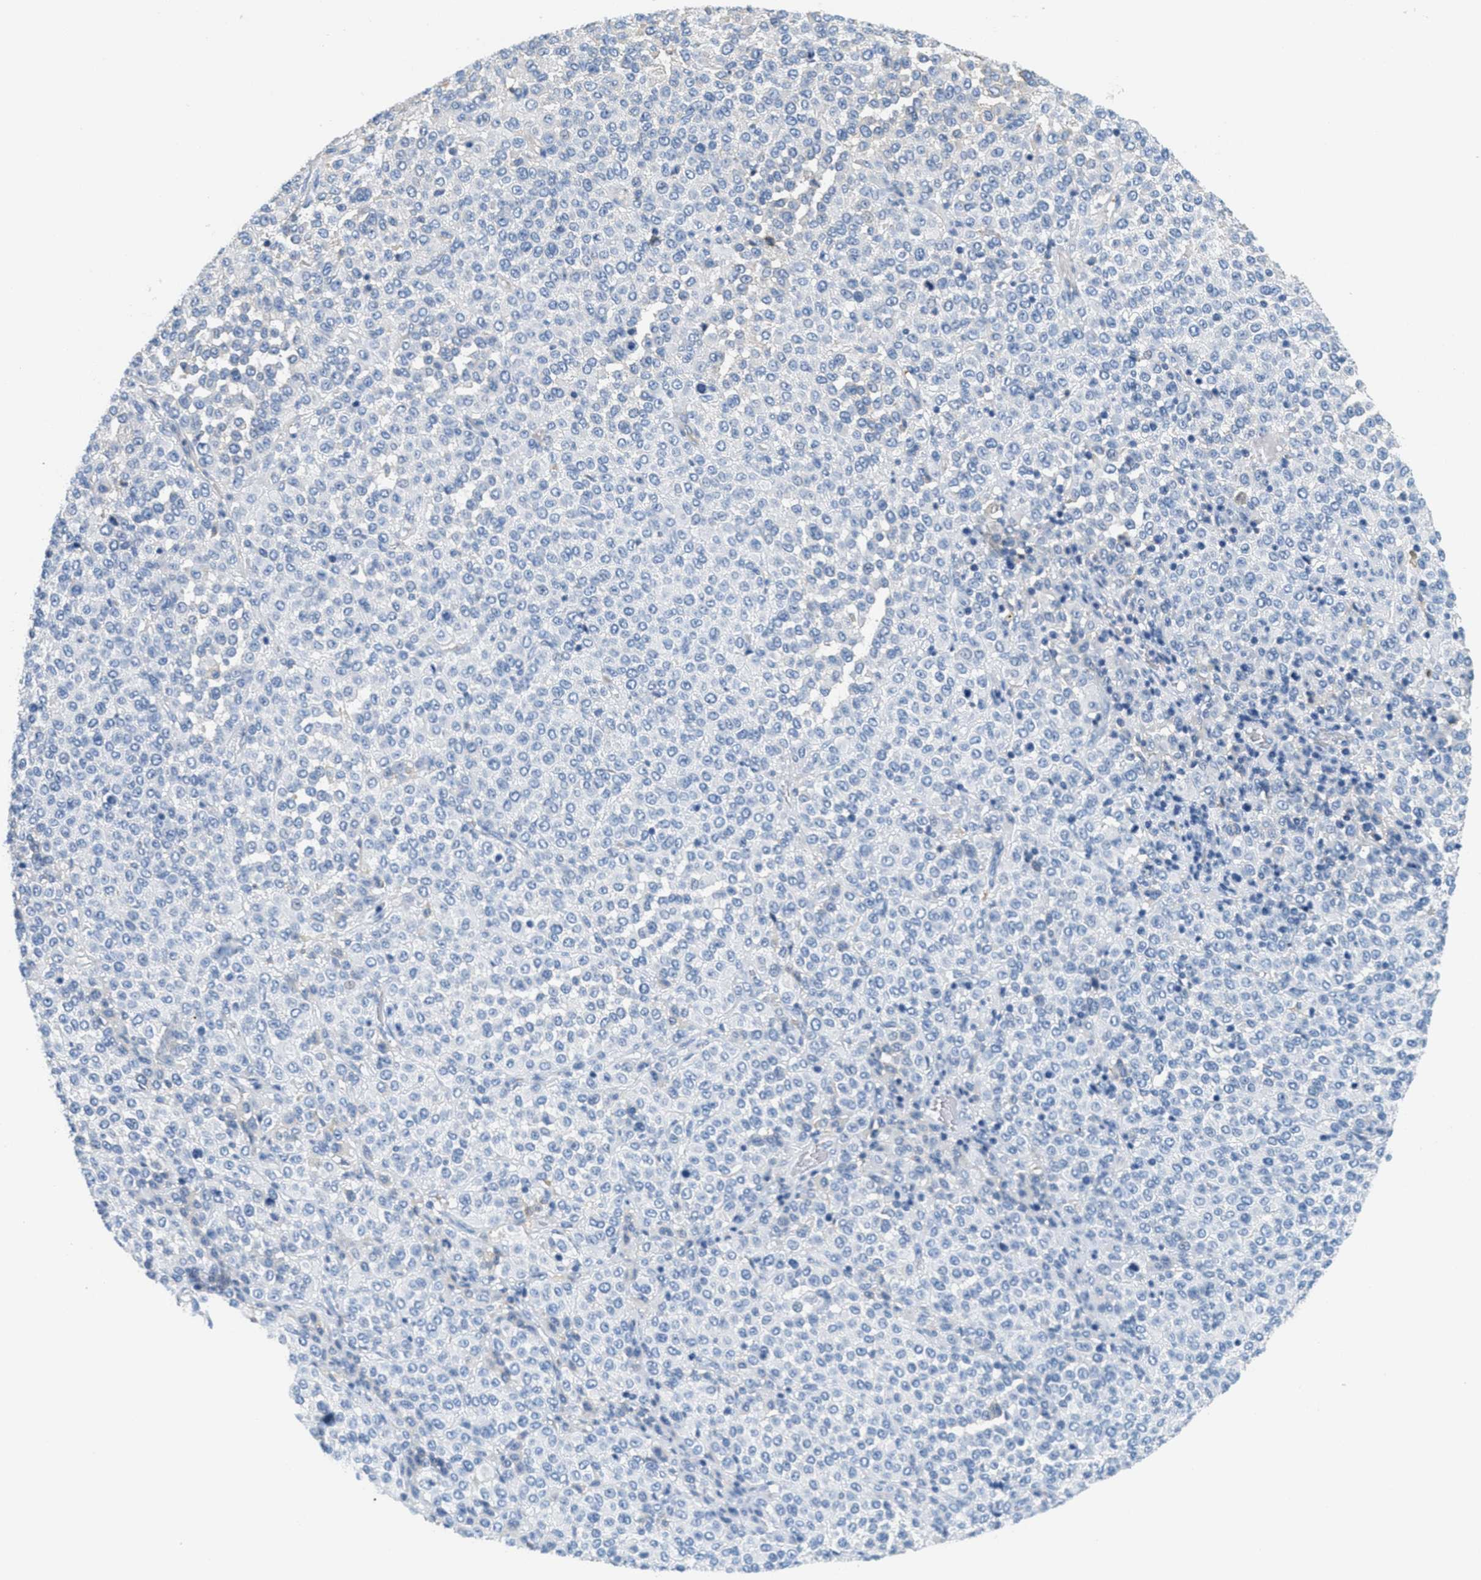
{"staining": {"intensity": "negative", "quantity": "none", "location": "none"}, "tissue": "melanoma", "cell_type": "Tumor cells", "image_type": "cancer", "snomed": [{"axis": "morphology", "description": "Malignant melanoma, Metastatic site"}, {"axis": "topography", "description": "Pancreas"}], "caption": "Immunohistochemistry histopathology image of neoplastic tissue: malignant melanoma (metastatic site) stained with DAB (3,3'-diaminobenzidine) exhibits no significant protein positivity in tumor cells.", "gene": "SERPINA1", "patient": {"sex": "female", "age": 30}}